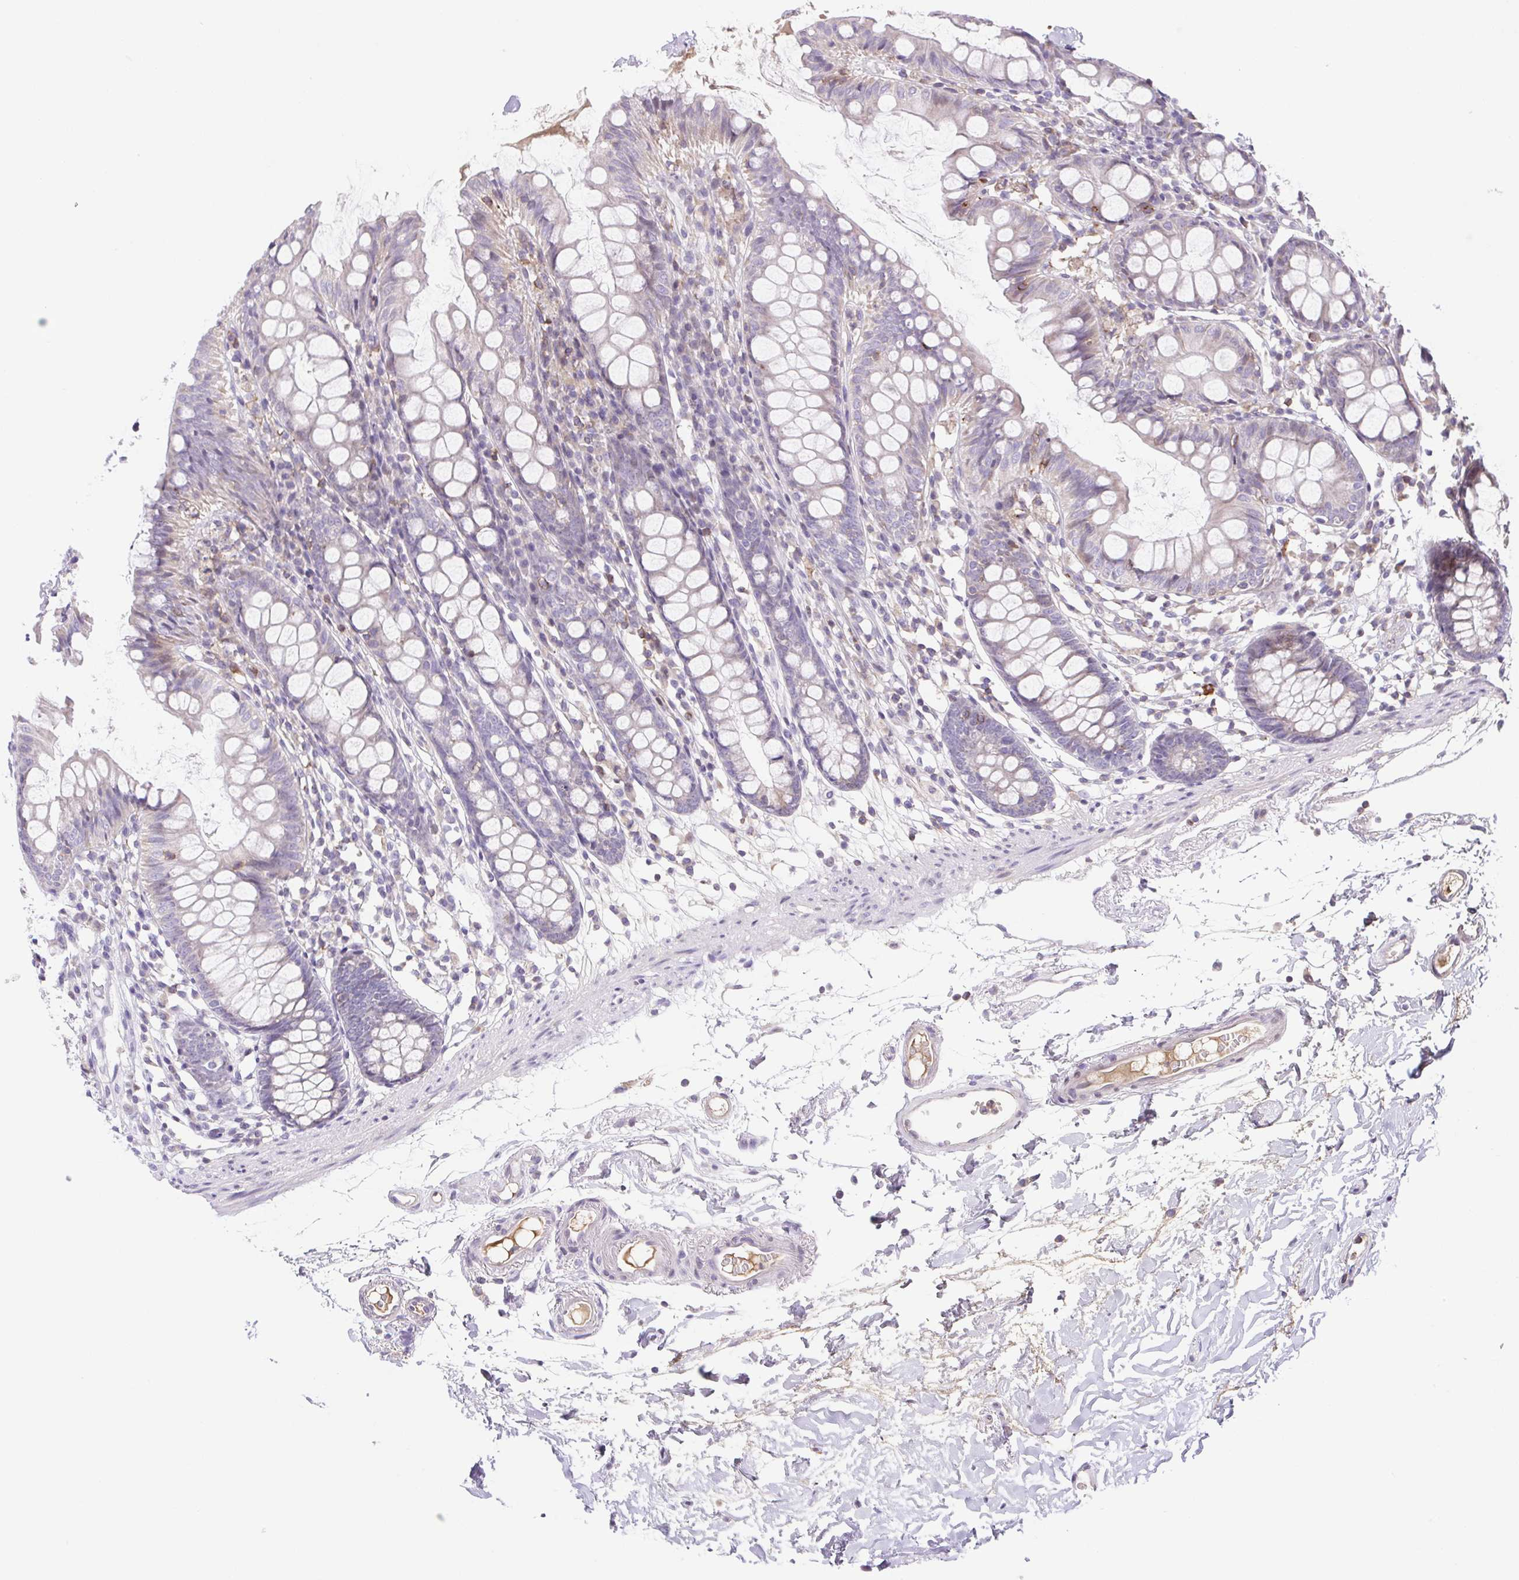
{"staining": {"intensity": "negative", "quantity": "none", "location": "none"}, "tissue": "colon", "cell_type": "Endothelial cells", "image_type": "normal", "snomed": [{"axis": "morphology", "description": "Normal tissue, NOS"}, {"axis": "topography", "description": "Colon"}], "caption": "Endothelial cells are negative for brown protein staining in benign colon. (DAB immunohistochemistry (IHC) with hematoxylin counter stain).", "gene": "TPRG1", "patient": {"sex": "female", "age": 84}}